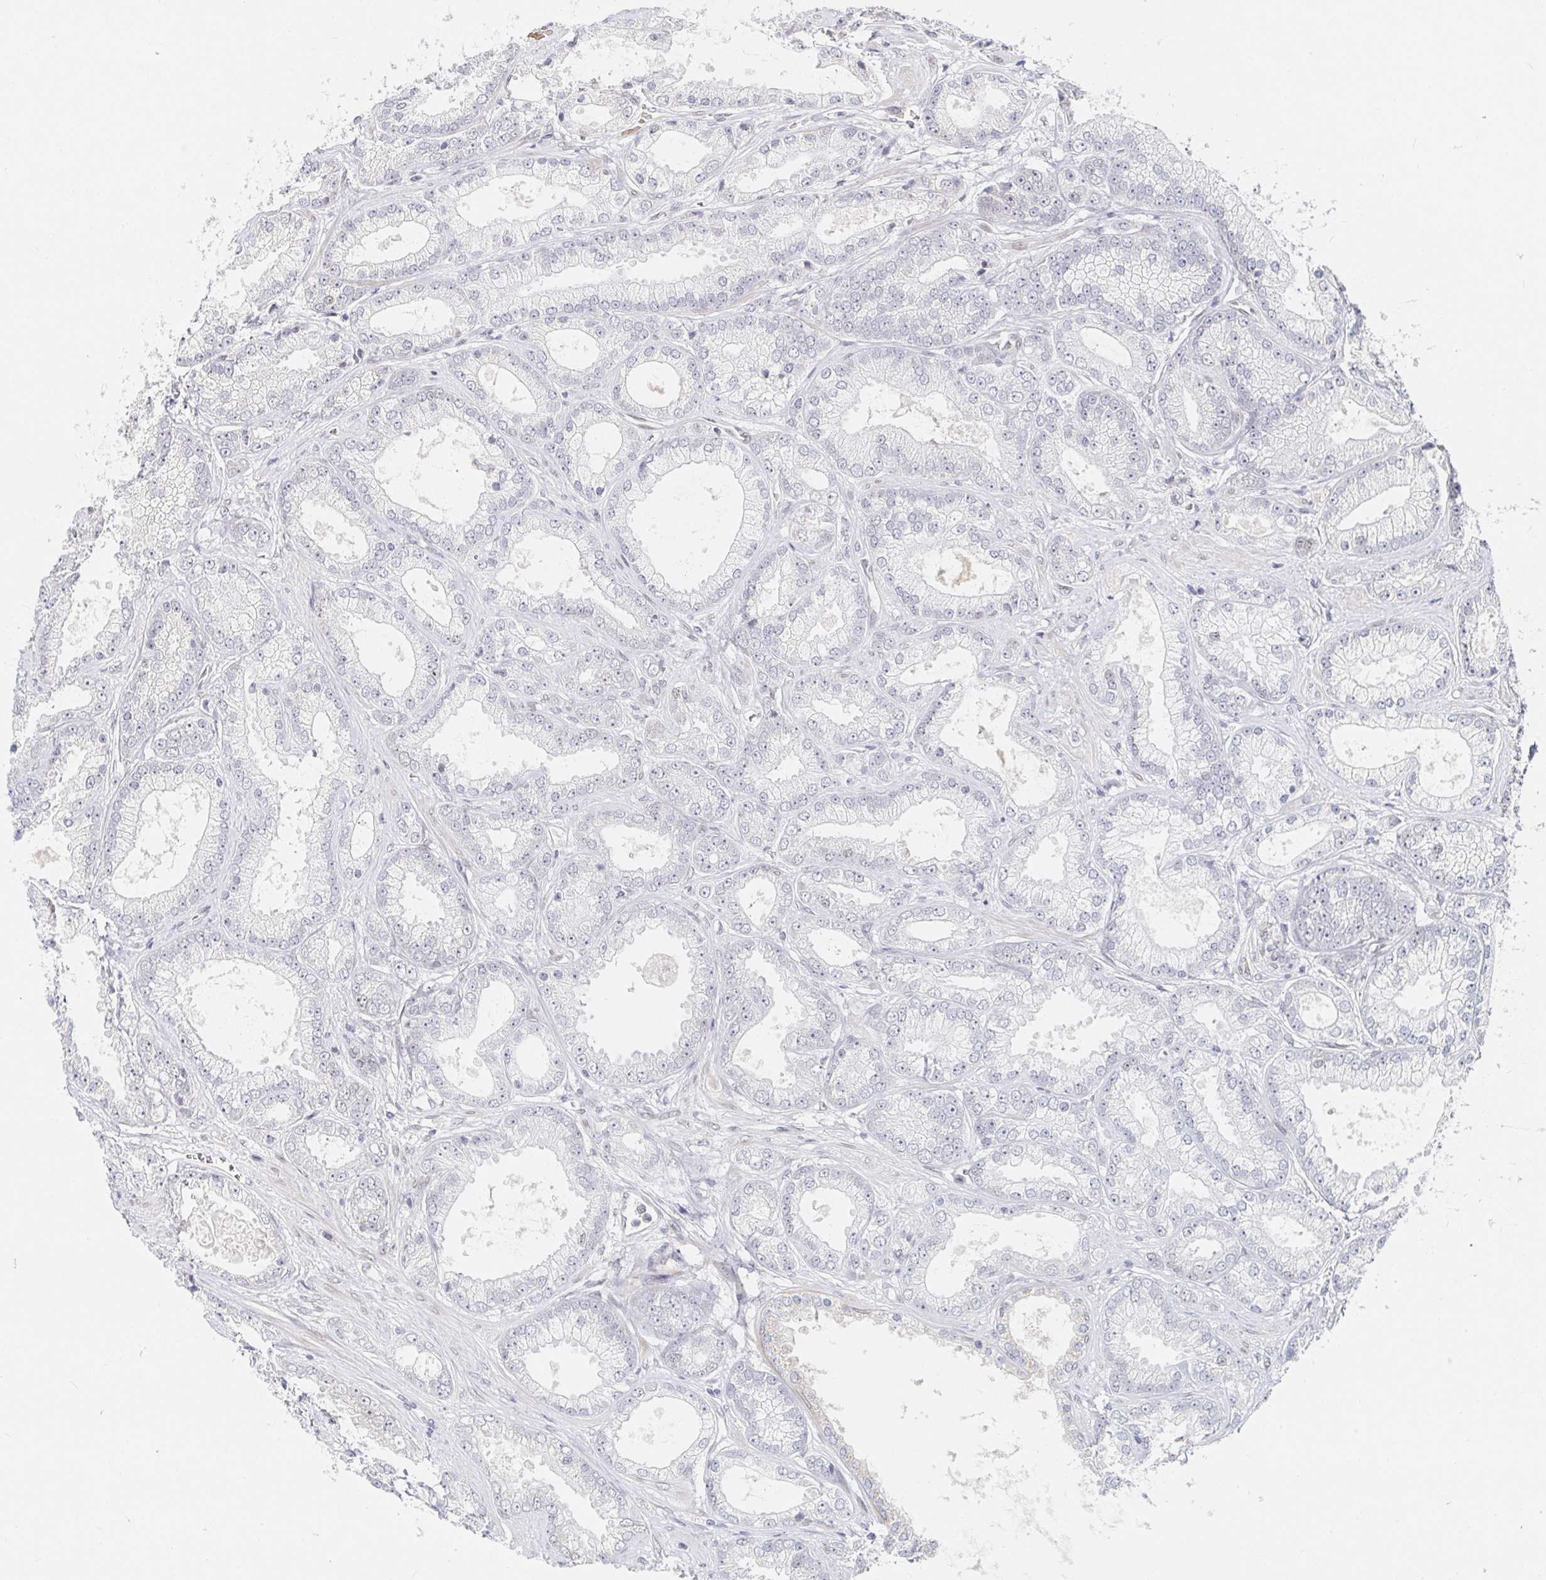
{"staining": {"intensity": "negative", "quantity": "none", "location": "none"}, "tissue": "prostate cancer", "cell_type": "Tumor cells", "image_type": "cancer", "snomed": [{"axis": "morphology", "description": "Adenocarcinoma, High grade"}, {"axis": "topography", "description": "Prostate"}], "caption": "Histopathology image shows no protein staining in tumor cells of prostate cancer (adenocarcinoma (high-grade)) tissue. (Immunohistochemistry, brightfield microscopy, high magnification).", "gene": "CHD2", "patient": {"sex": "male", "age": 67}}